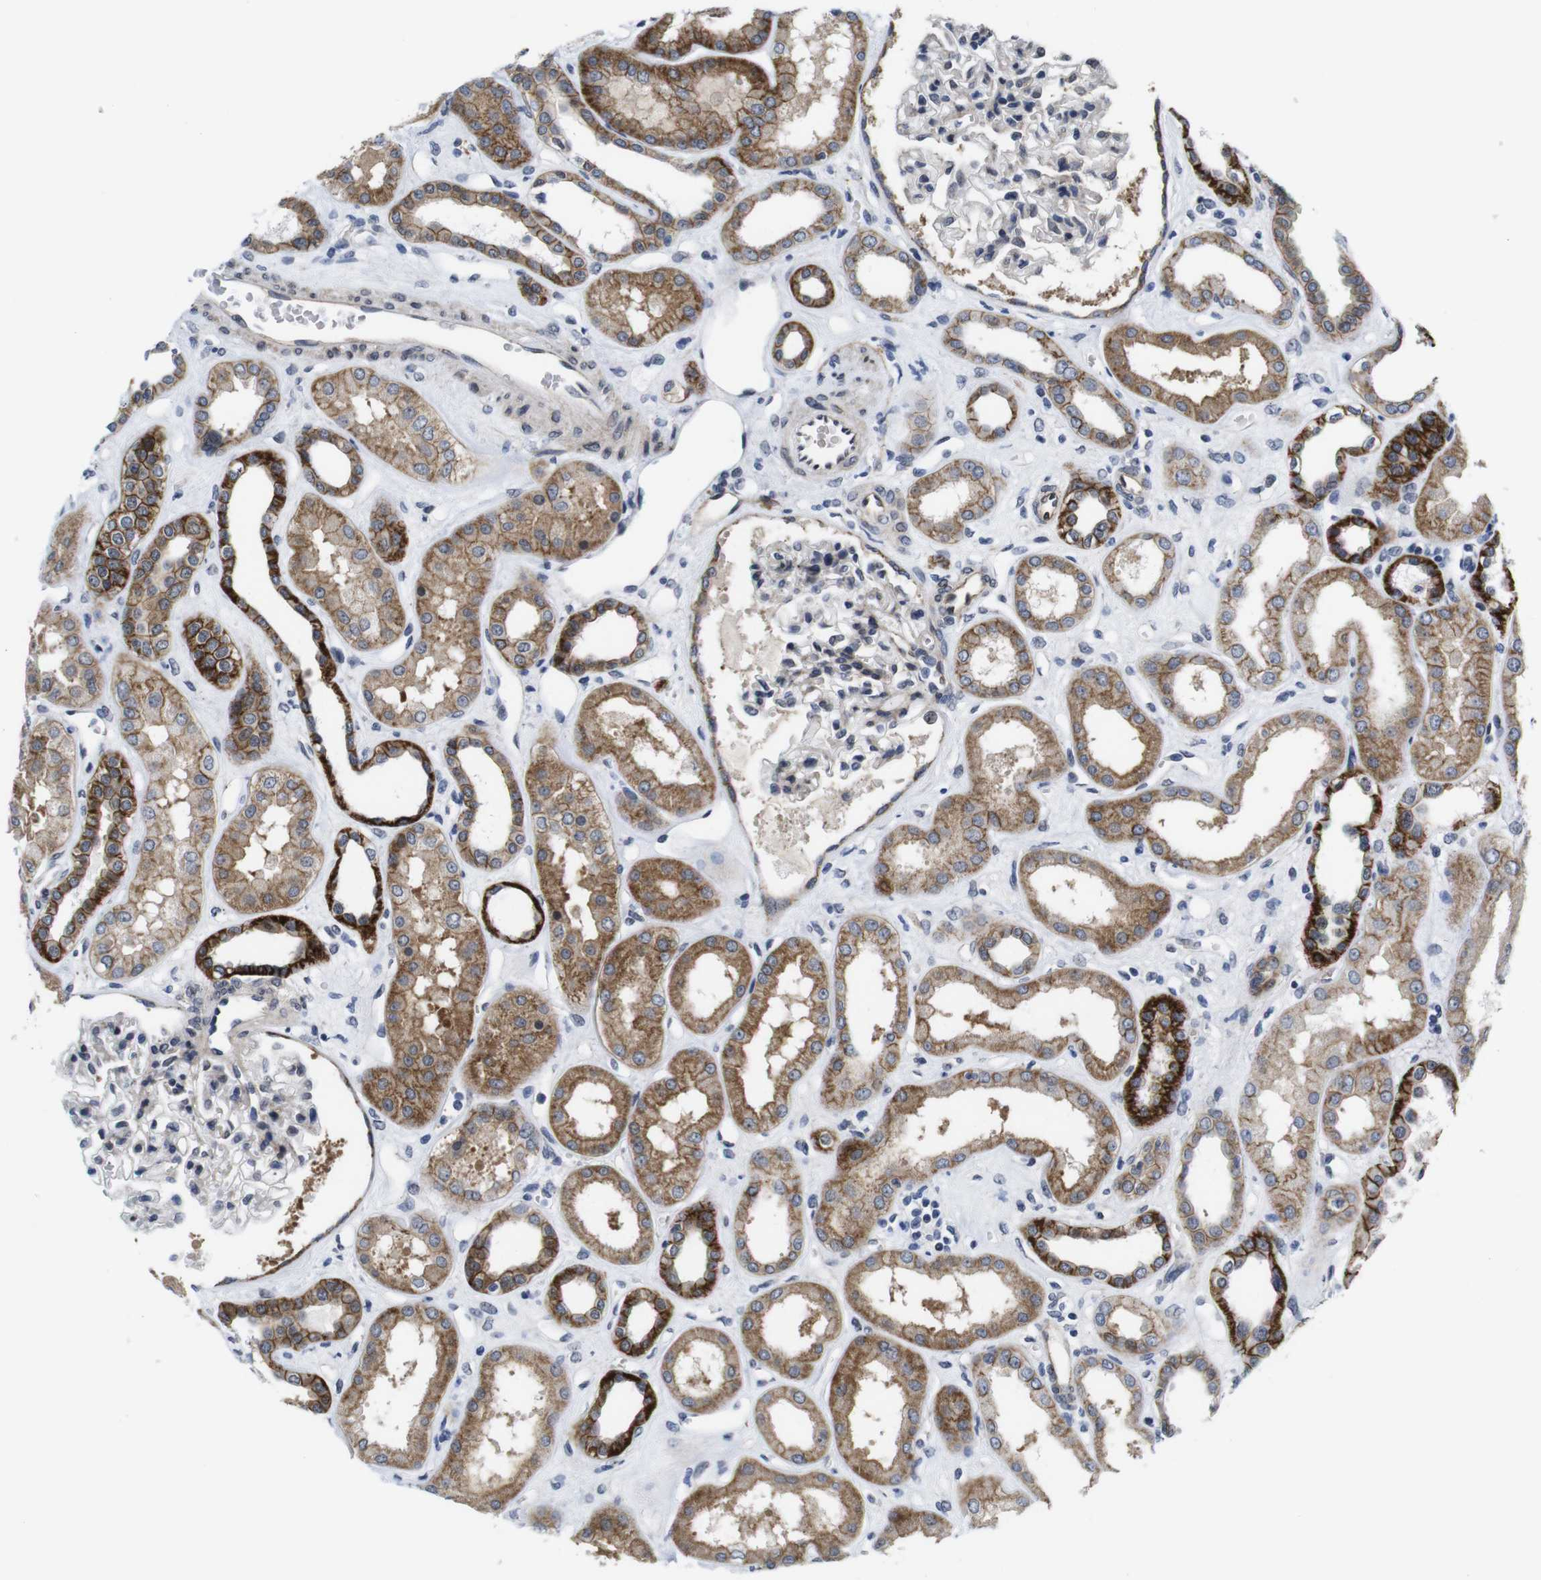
{"staining": {"intensity": "negative", "quantity": "none", "location": "none"}, "tissue": "kidney", "cell_type": "Cells in glomeruli", "image_type": "normal", "snomed": [{"axis": "morphology", "description": "Normal tissue, NOS"}, {"axis": "topography", "description": "Kidney"}], "caption": "IHC of benign kidney exhibits no positivity in cells in glomeruli.", "gene": "SOCS3", "patient": {"sex": "male", "age": 59}}